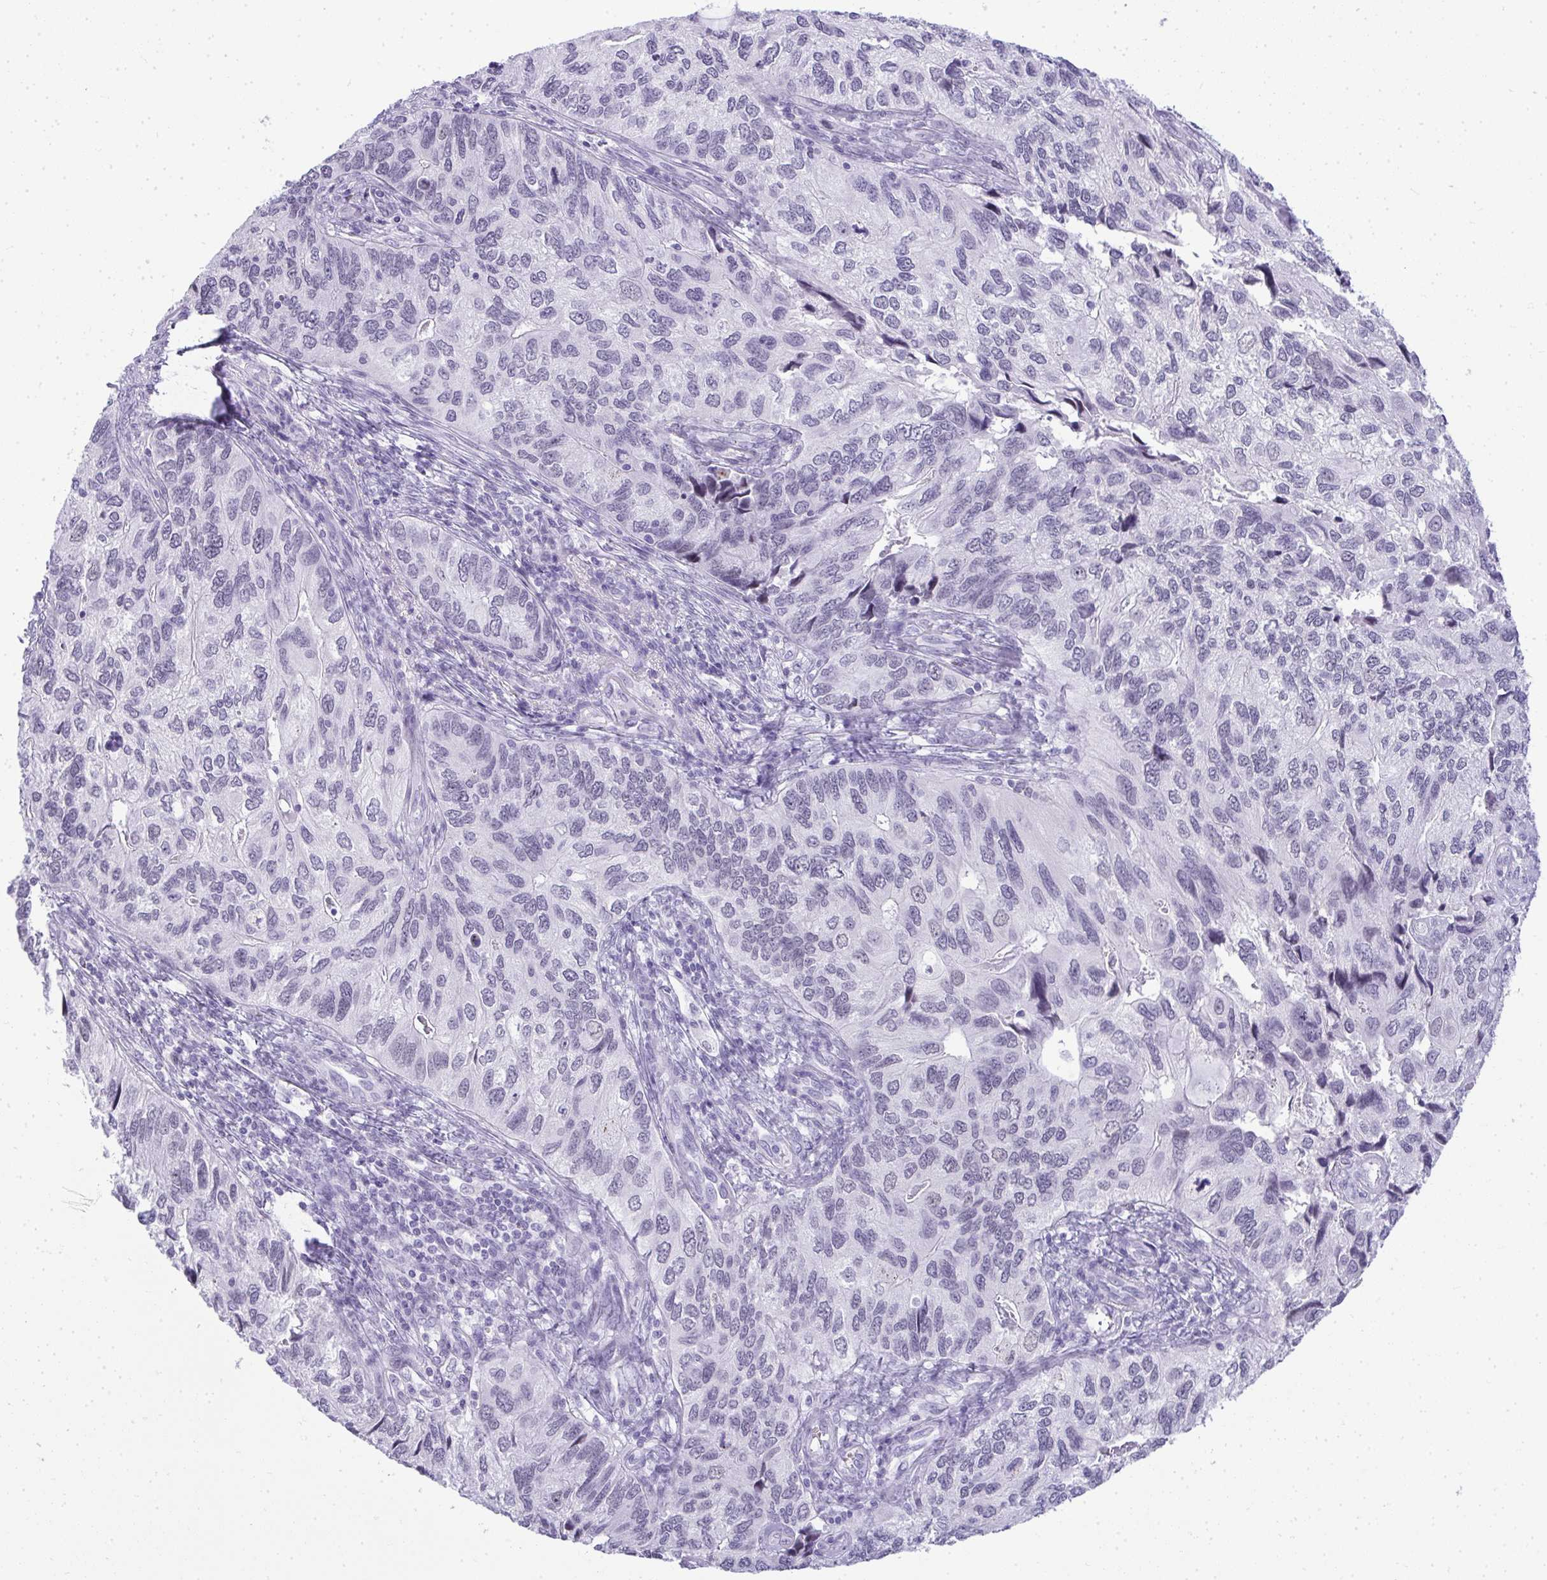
{"staining": {"intensity": "negative", "quantity": "none", "location": "none"}, "tissue": "endometrial cancer", "cell_type": "Tumor cells", "image_type": "cancer", "snomed": [{"axis": "morphology", "description": "Carcinoma, NOS"}, {"axis": "topography", "description": "Uterus"}], "caption": "There is no significant positivity in tumor cells of carcinoma (endometrial).", "gene": "PLA2G1B", "patient": {"sex": "female", "age": 76}}